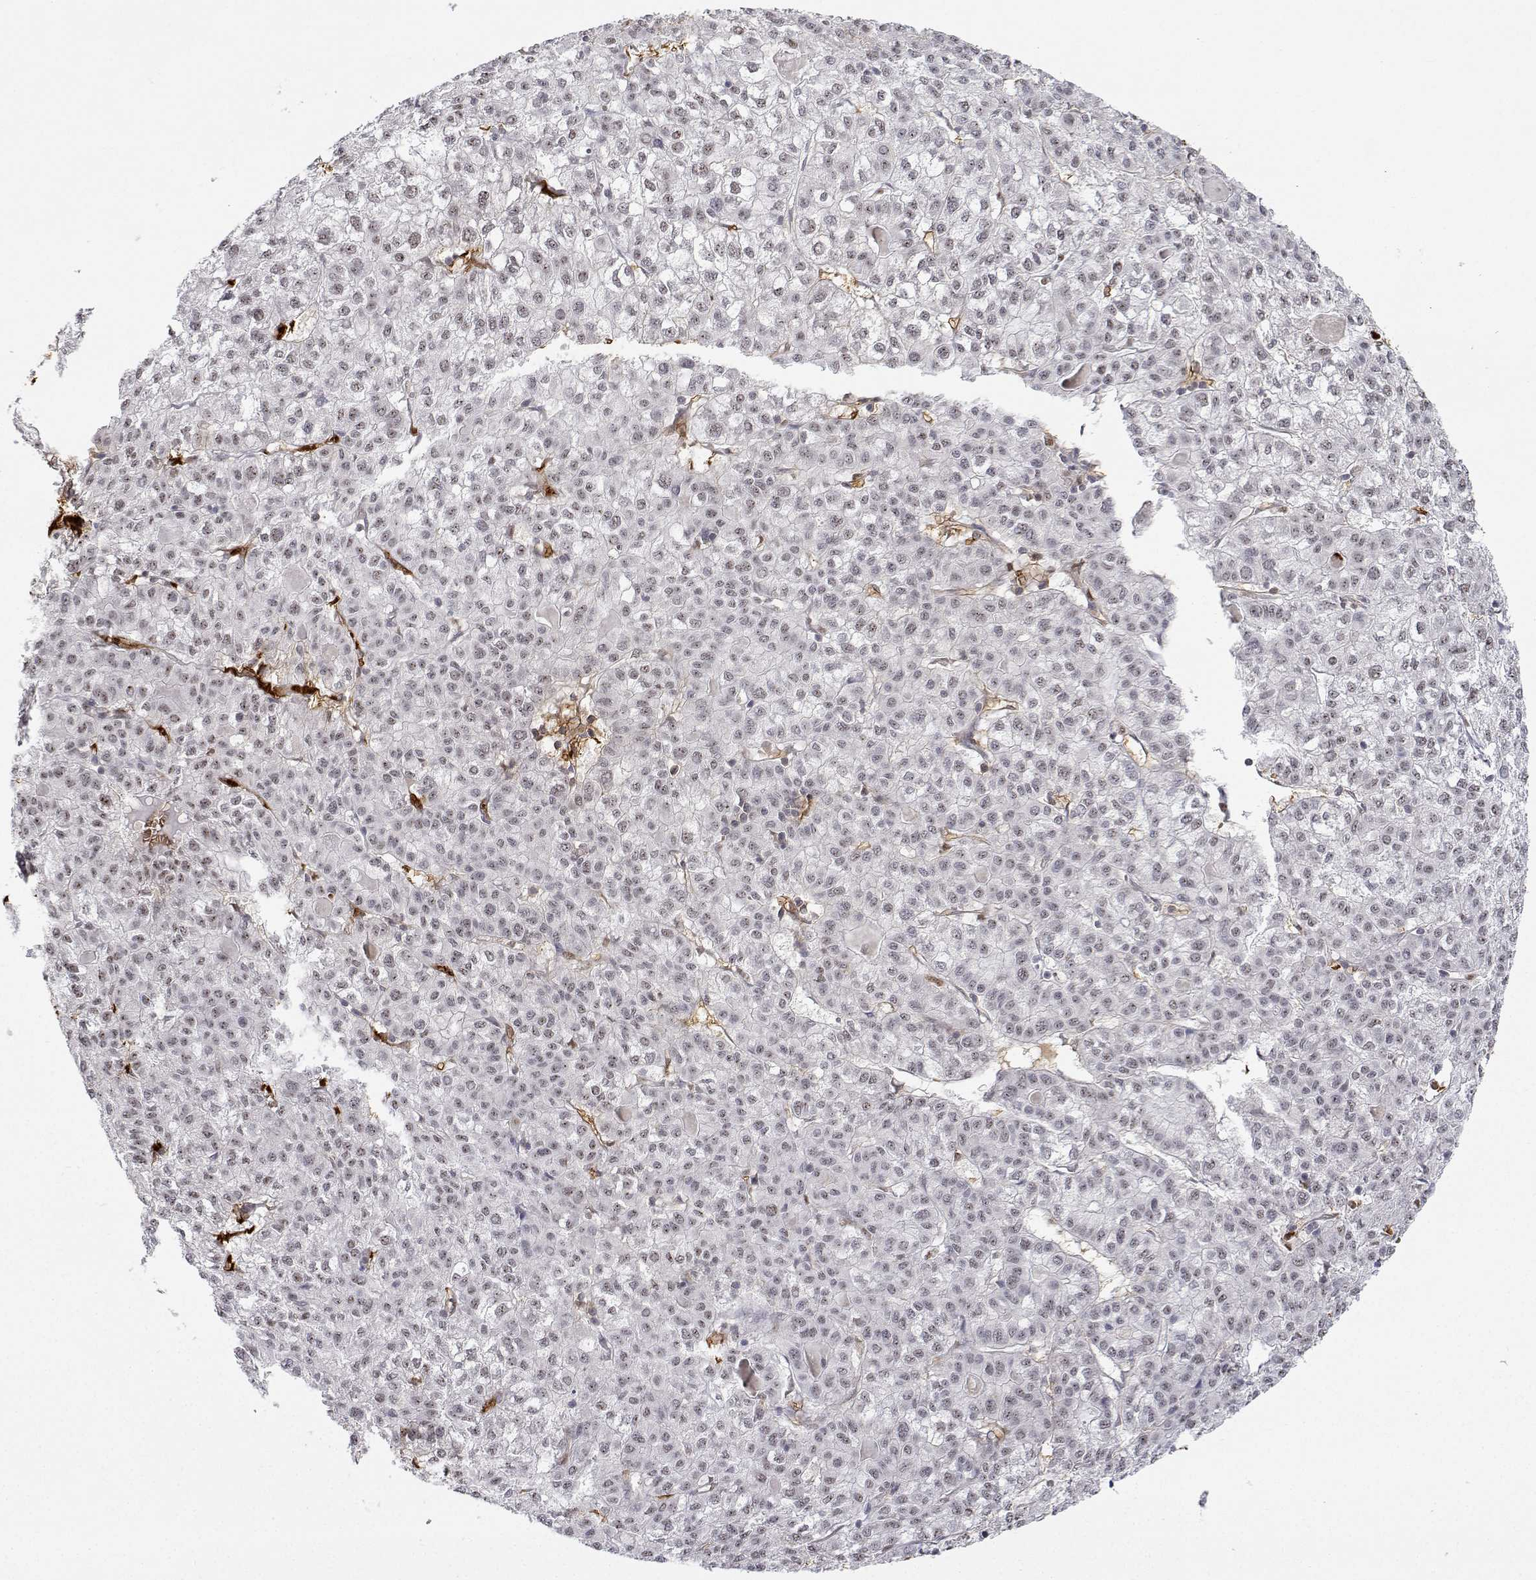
{"staining": {"intensity": "weak", "quantity": "25%-75%", "location": "nuclear"}, "tissue": "liver cancer", "cell_type": "Tumor cells", "image_type": "cancer", "snomed": [{"axis": "morphology", "description": "Carcinoma, Hepatocellular, NOS"}, {"axis": "topography", "description": "Liver"}], "caption": "A histopathology image showing weak nuclear expression in about 25%-75% of tumor cells in liver hepatocellular carcinoma, as visualized by brown immunohistochemical staining.", "gene": "ADAR", "patient": {"sex": "female", "age": 43}}